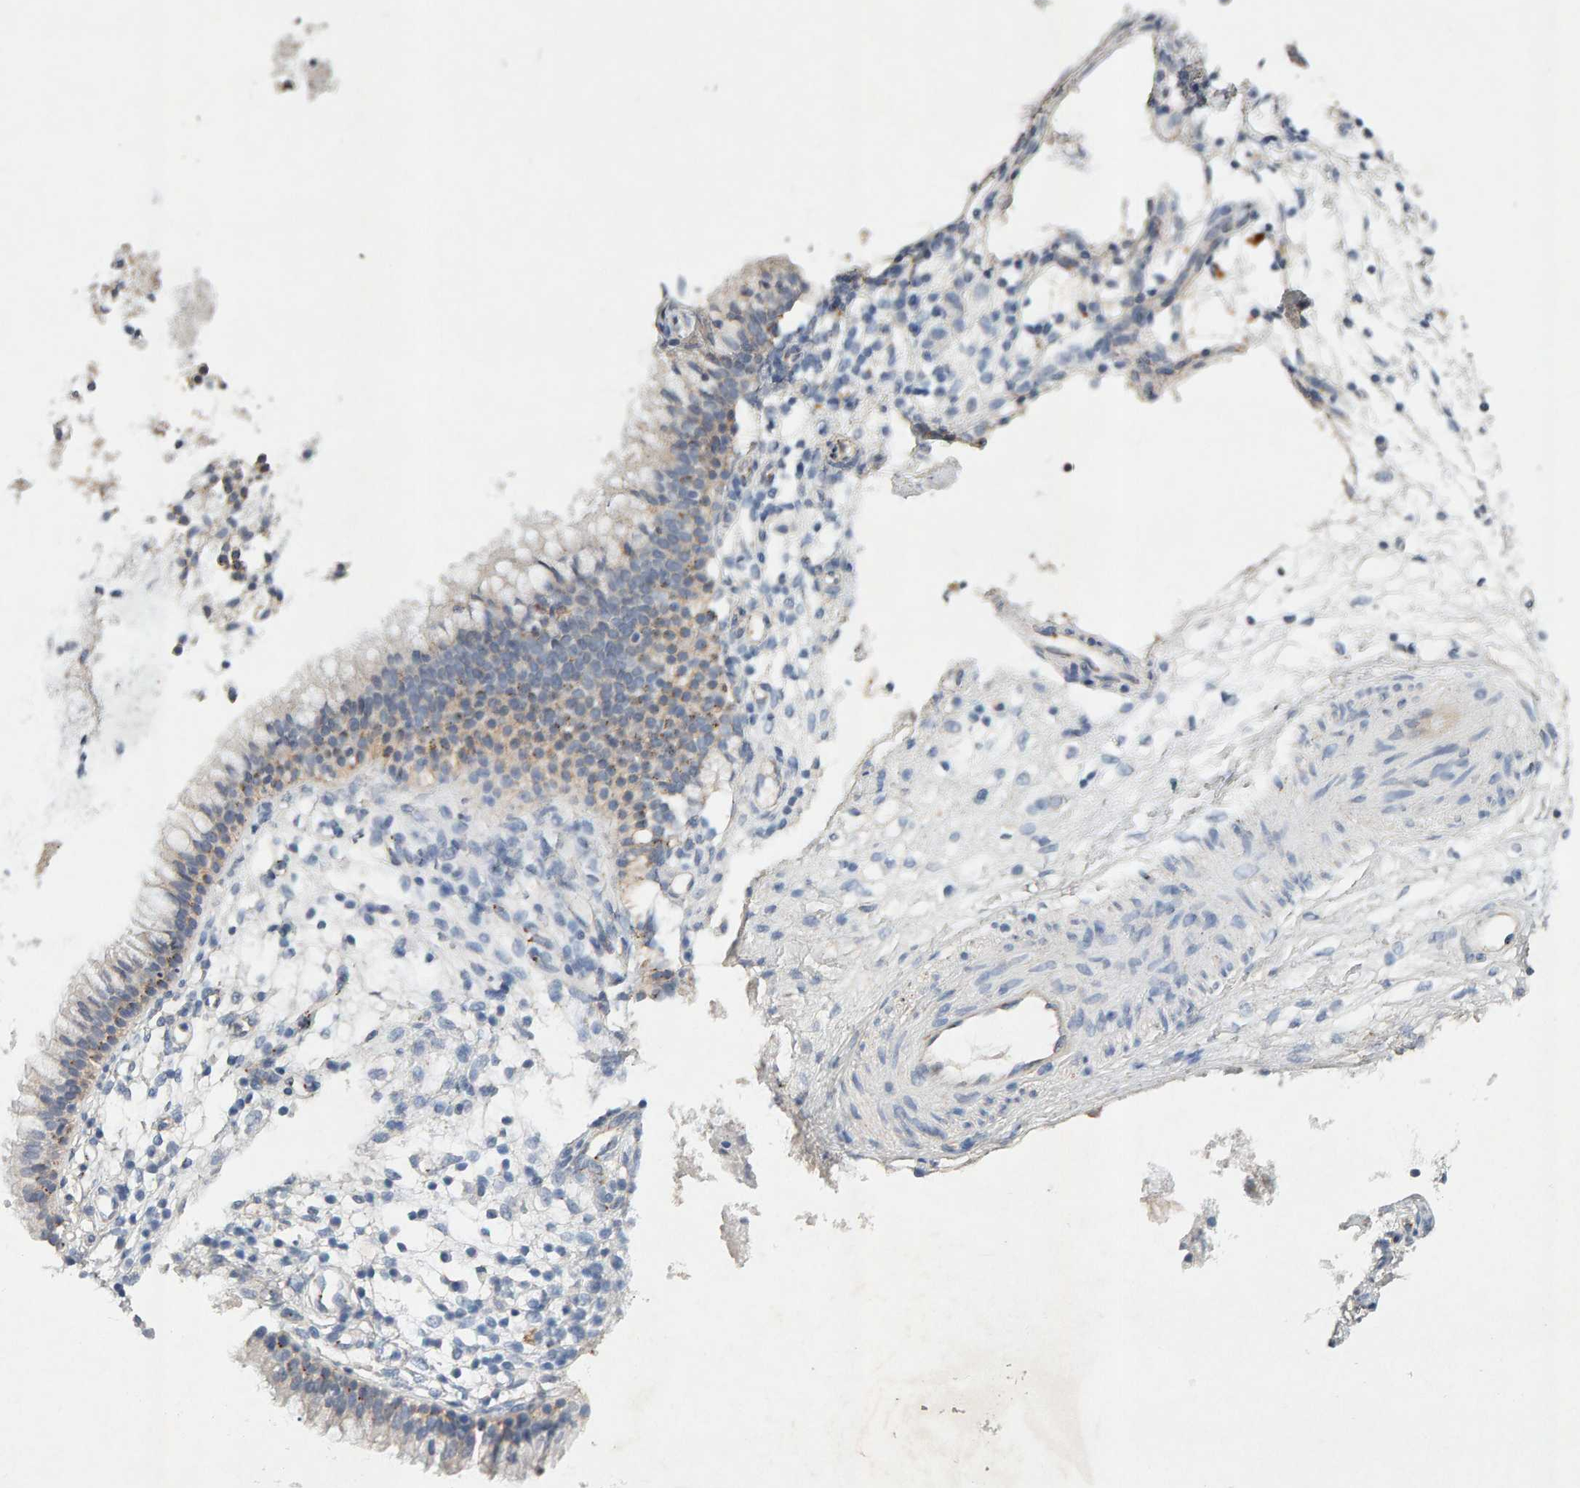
{"staining": {"intensity": "weak", "quantity": "25%-75%", "location": "cytoplasmic/membranous"}, "tissue": "nasopharynx", "cell_type": "Respiratory epithelial cells", "image_type": "normal", "snomed": [{"axis": "morphology", "description": "Normal tissue, NOS"}, {"axis": "topography", "description": "Nasopharynx"}], "caption": "This is a histology image of immunohistochemistry staining of unremarkable nasopharynx, which shows weak positivity in the cytoplasmic/membranous of respiratory epithelial cells.", "gene": "PTPRM", "patient": {"sex": "male", "age": 21}}